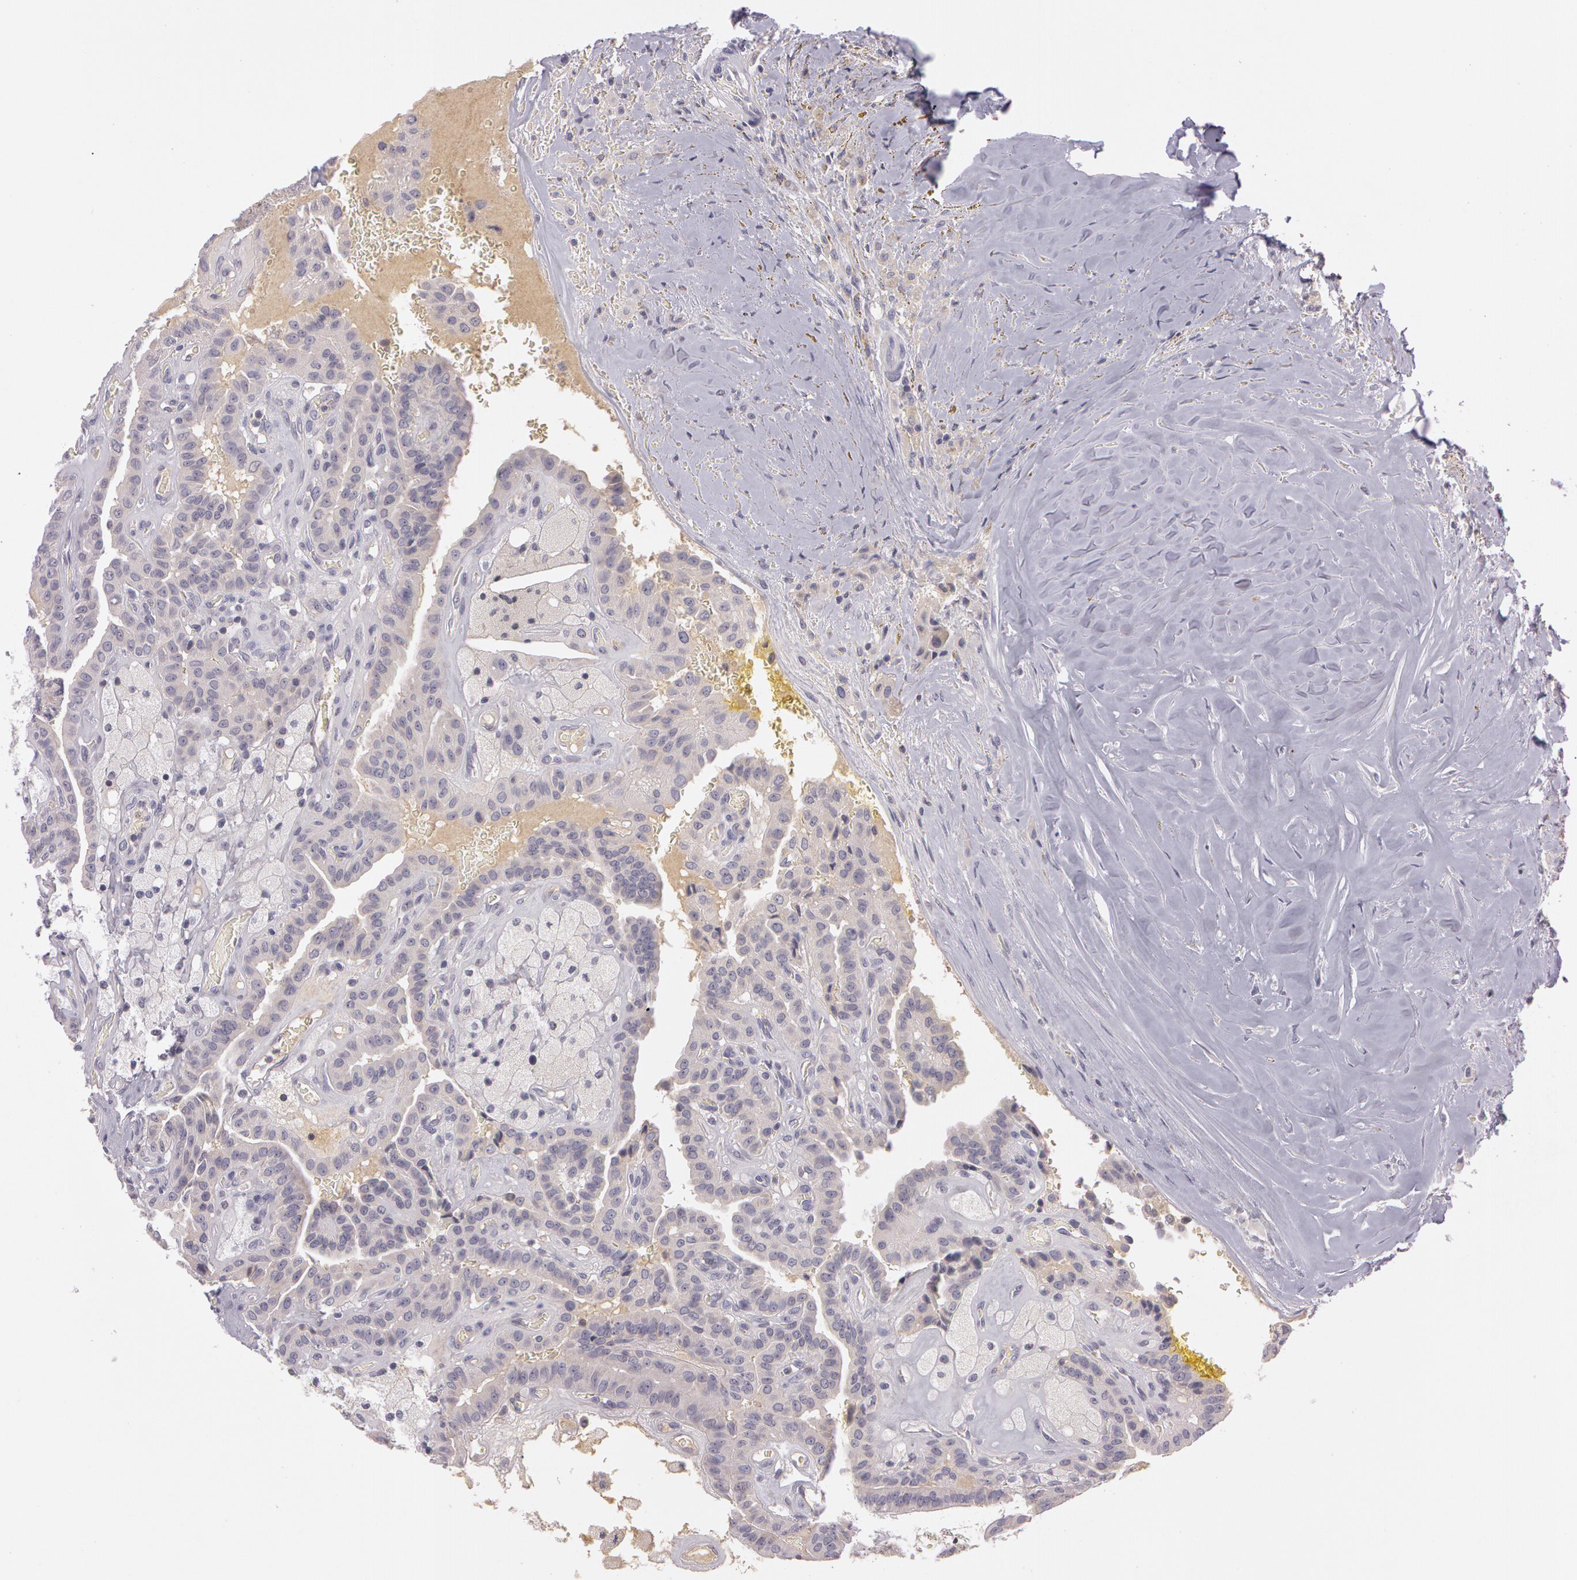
{"staining": {"intensity": "weak", "quantity": "<25%", "location": "cytoplasmic/membranous"}, "tissue": "thyroid cancer", "cell_type": "Tumor cells", "image_type": "cancer", "snomed": [{"axis": "morphology", "description": "Papillary adenocarcinoma, NOS"}, {"axis": "topography", "description": "Thyroid gland"}], "caption": "Immunohistochemistry photomicrograph of neoplastic tissue: human papillary adenocarcinoma (thyroid) stained with DAB exhibits no significant protein positivity in tumor cells.", "gene": "MXRA5", "patient": {"sex": "male", "age": 87}}